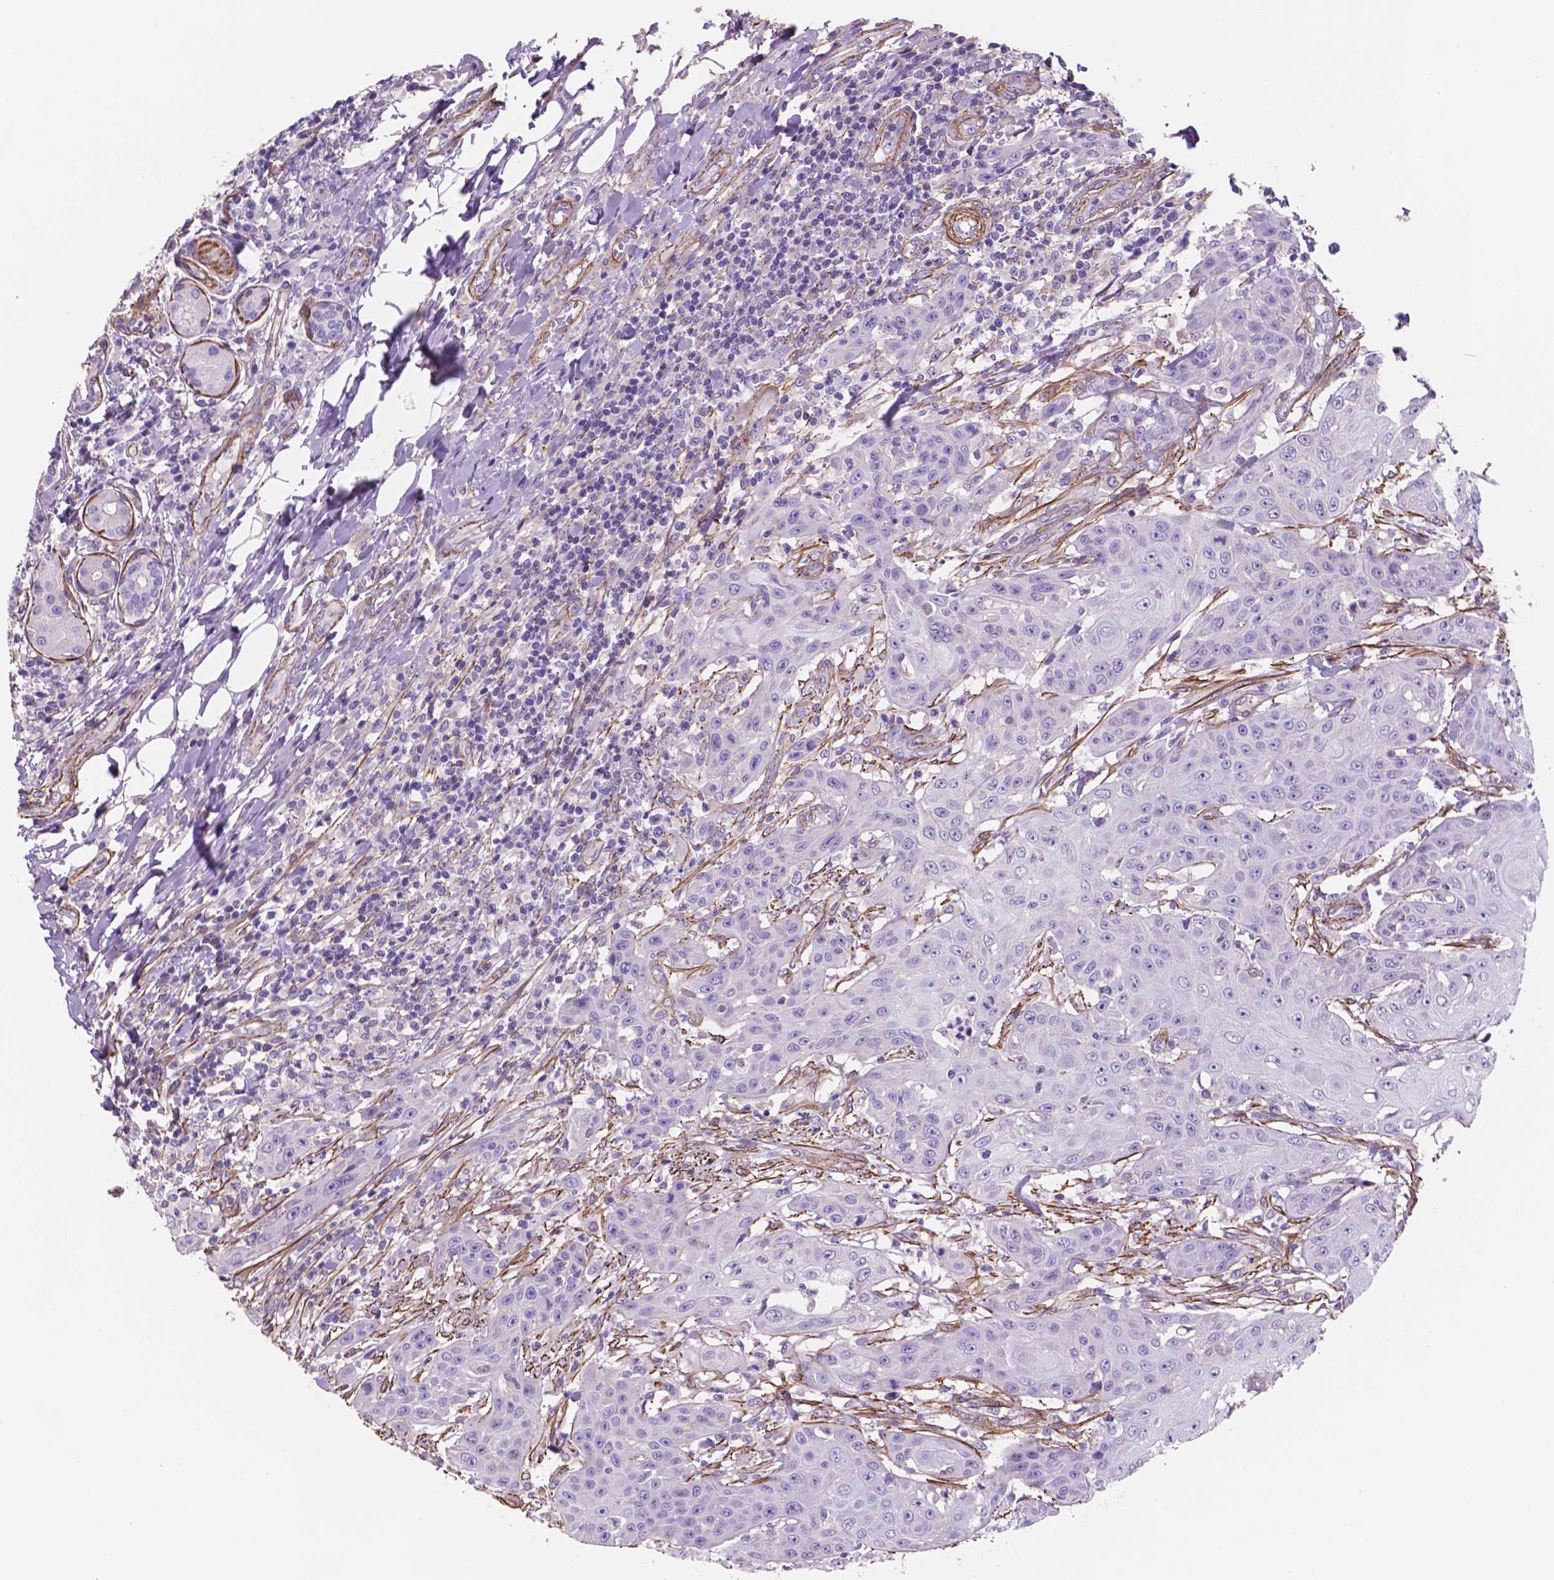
{"staining": {"intensity": "negative", "quantity": "none", "location": "none"}, "tissue": "head and neck cancer", "cell_type": "Tumor cells", "image_type": "cancer", "snomed": [{"axis": "morphology", "description": "Normal tissue, NOS"}, {"axis": "morphology", "description": "Squamous cell carcinoma, NOS"}, {"axis": "topography", "description": "Oral tissue"}, {"axis": "topography", "description": "Head-Neck"}], "caption": "IHC of head and neck cancer (squamous cell carcinoma) reveals no staining in tumor cells.", "gene": "TOR2A", "patient": {"sex": "female", "age": 55}}